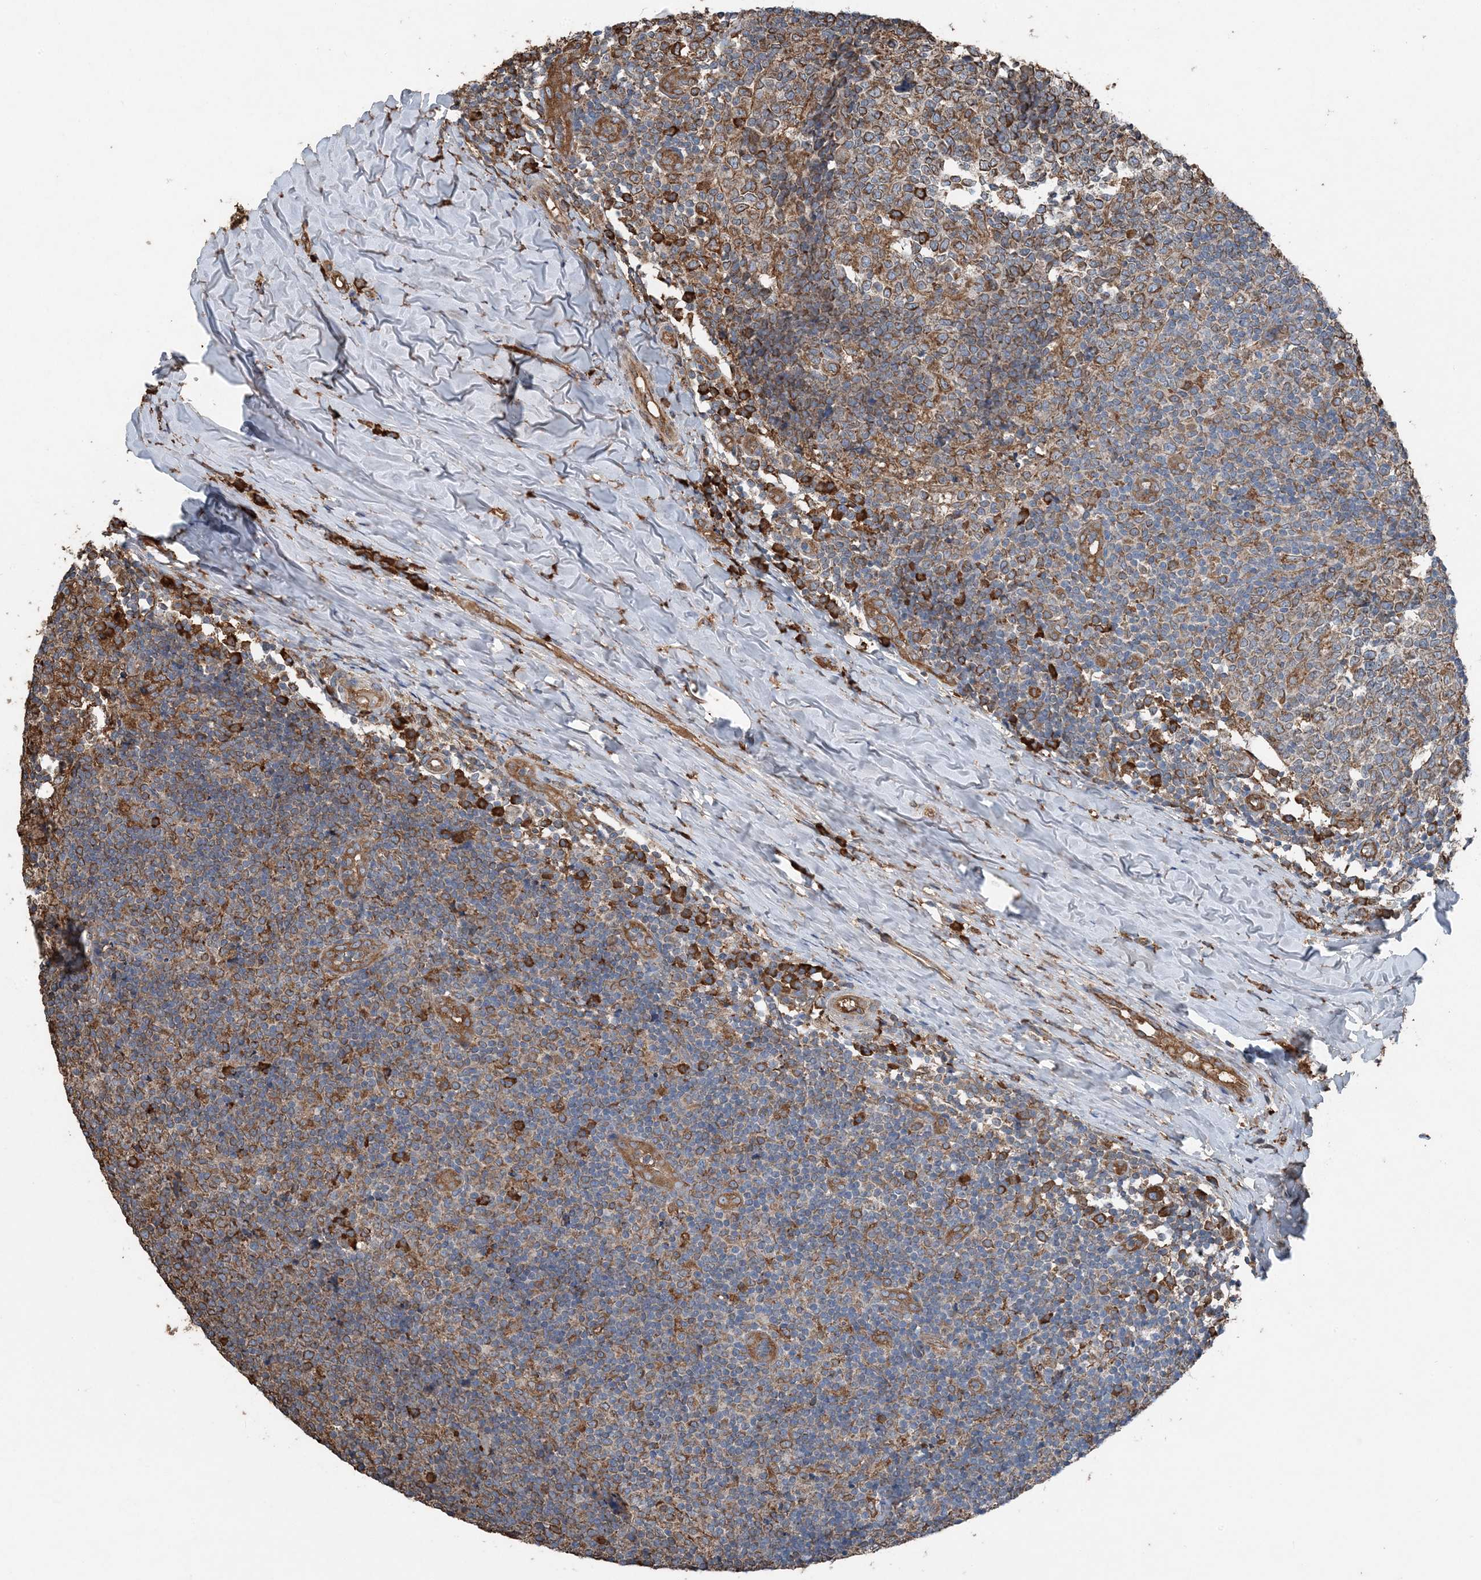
{"staining": {"intensity": "strong", "quantity": ">75%", "location": "cytoplasmic/membranous"}, "tissue": "tonsil", "cell_type": "Germinal center cells", "image_type": "normal", "snomed": [{"axis": "morphology", "description": "Normal tissue, NOS"}, {"axis": "topography", "description": "Tonsil"}], "caption": "Strong cytoplasmic/membranous positivity for a protein is appreciated in approximately >75% of germinal center cells of benign tonsil using IHC.", "gene": "PDIA6", "patient": {"sex": "female", "age": 19}}